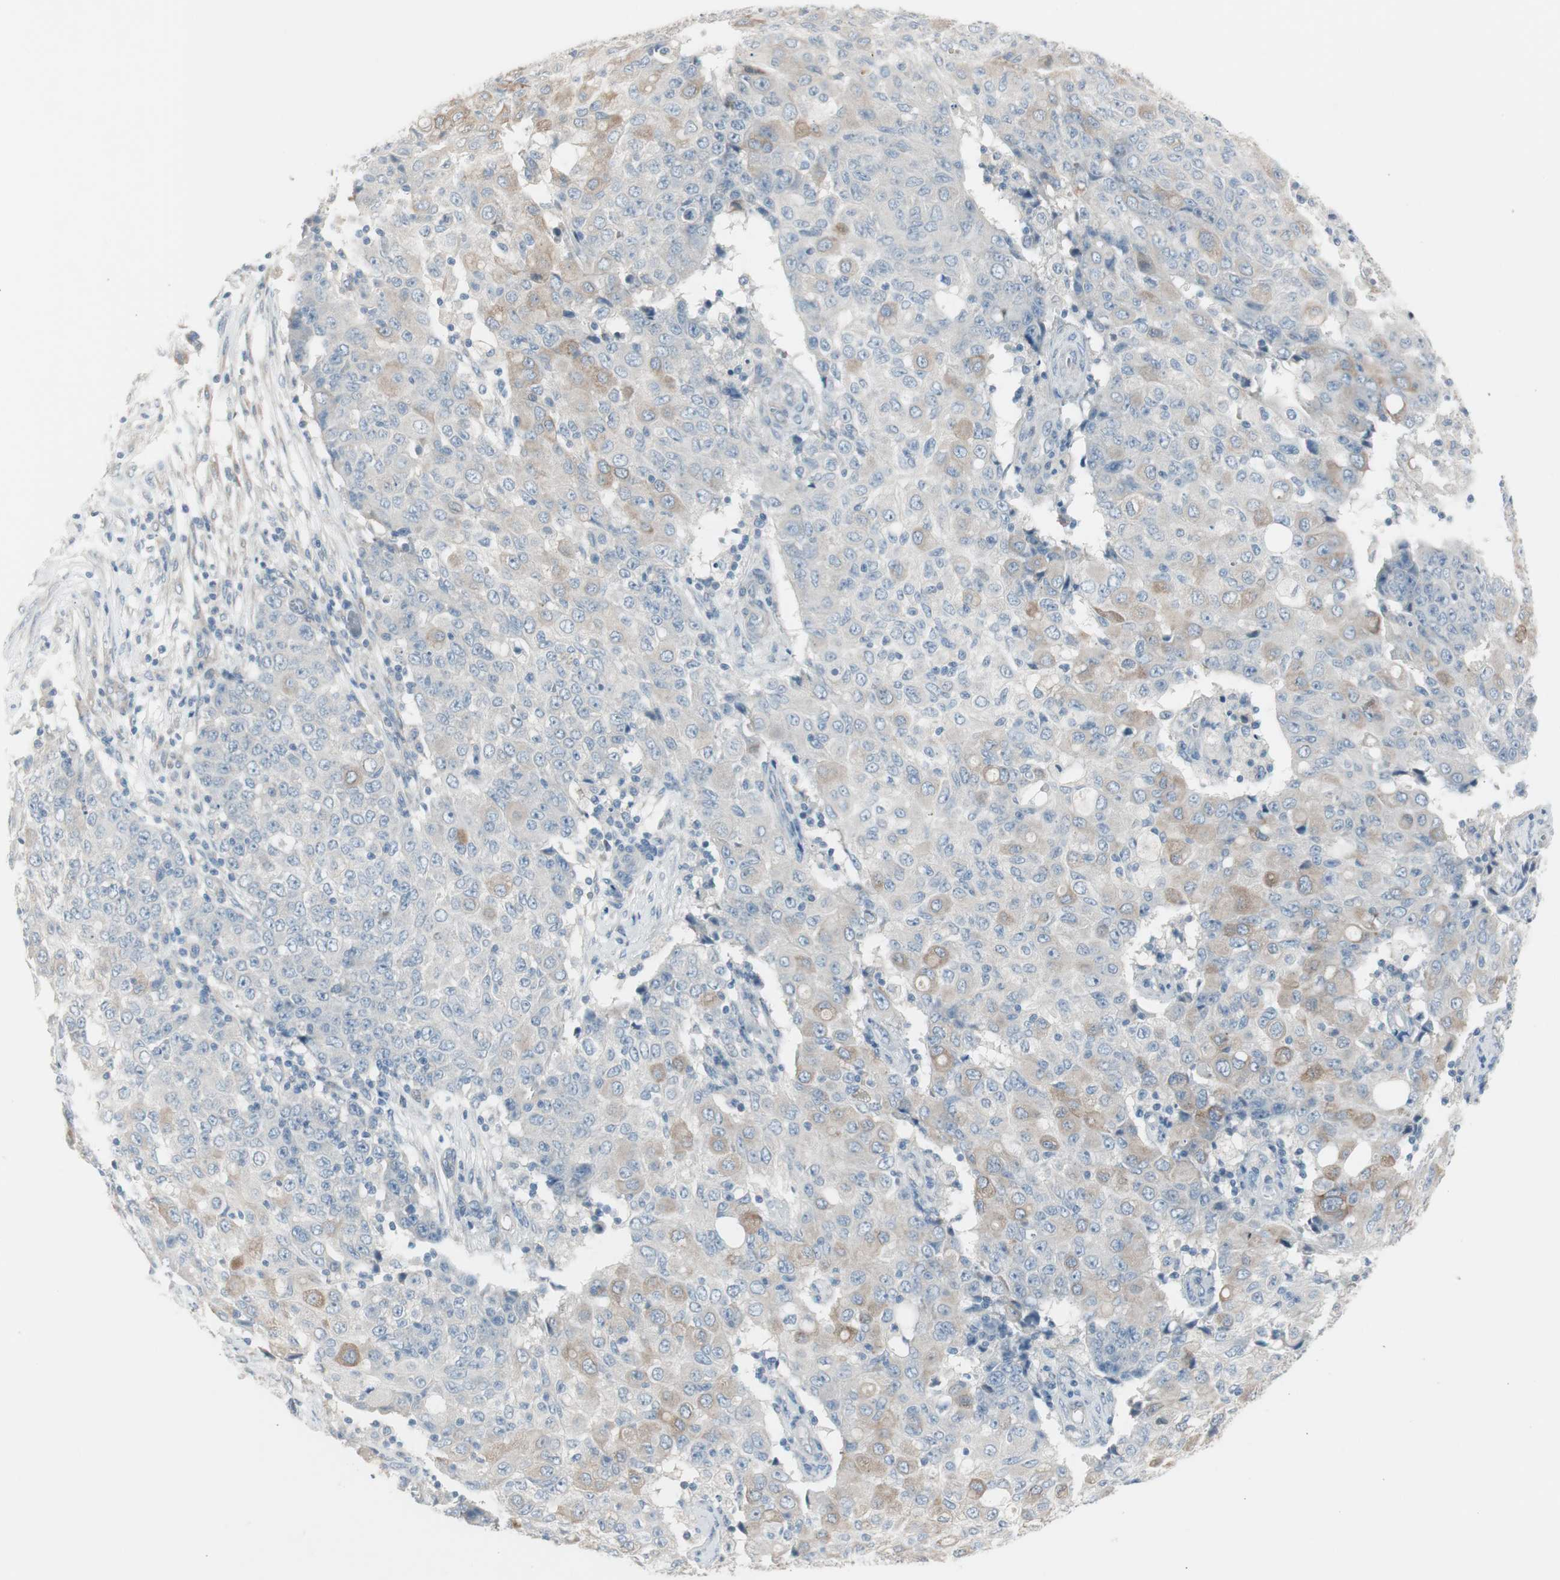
{"staining": {"intensity": "weak", "quantity": "<25%", "location": "cytoplasmic/membranous"}, "tissue": "ovarian cancer", "cell_type": "Tumor cells", "image_type": "cancer", "snomed": [{"axis": "morphology", "description": "Carcinoma, endometroid"}, {"axis": "topography", "description": "Ovary"}], "caption": "Tumor cells are negative for protein expression in human endometroid carcinoma (ovarian).", "gene": "MAPRE3", "patient": {"sex": "female", "age": 42}}